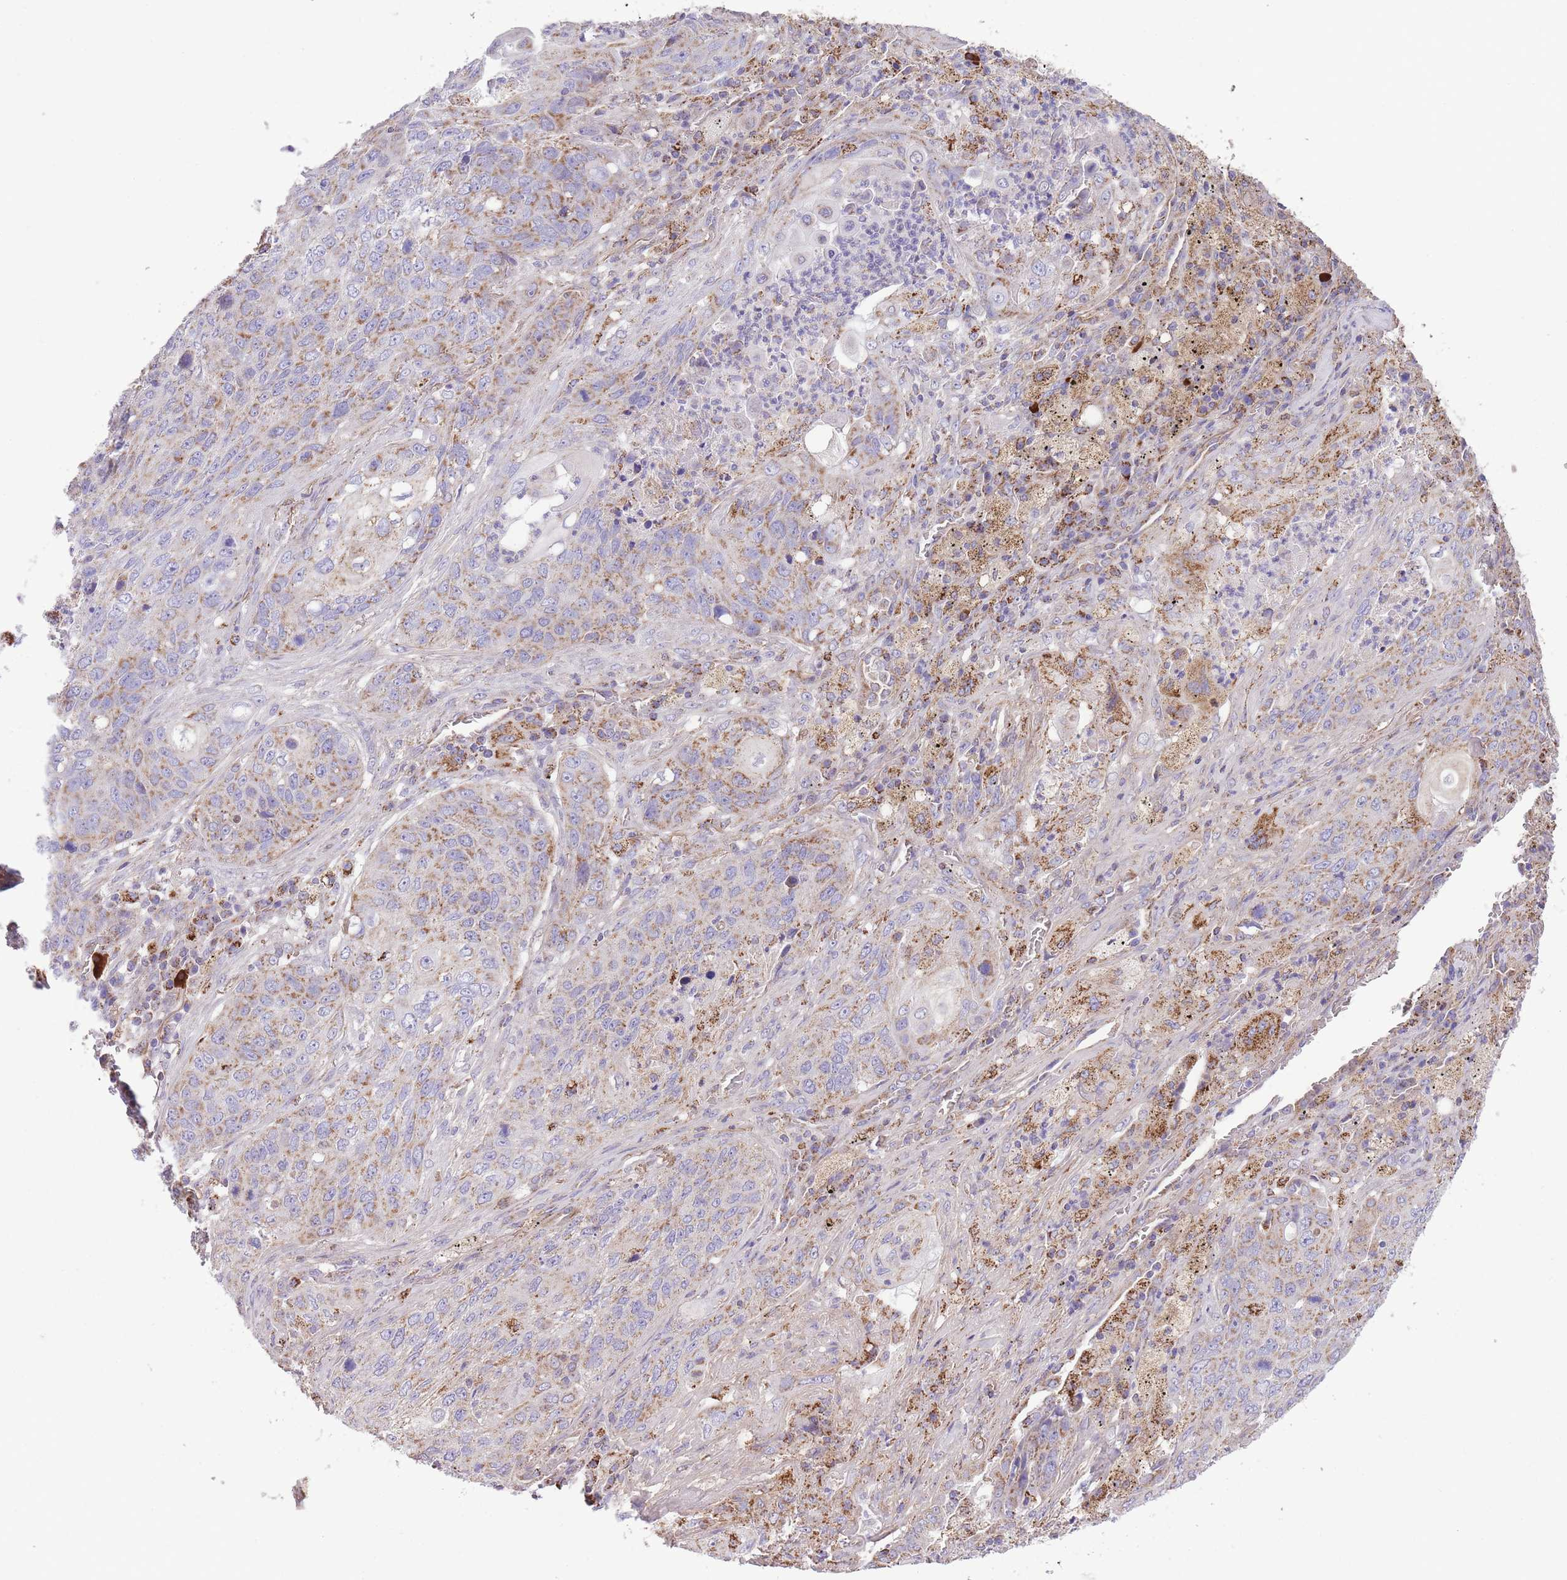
{"staining": {"intensity": "moderate", "quantity": "25%-75%", "location": "cytoplasmic/membranous"}, "tissue": "lung cancer", "cell_type": "Tumor cells", "image_type": "cancer", "snomed": [{"axis": "morphology", "description": "Squamous cell carcinoma, NOS"}, {"axis": "topography", "description": "Lung"}], "caption": "Approximately 25%-75% of tumor cells in human lung cancer (squamous cell carcinoma) demonstrate moderate cytoplasmic/membranous protein staining as visualized by brown immunohistochemical staining.", "gene": "ST3GAL3", "patient": {"sex": "female", "age": 63}}